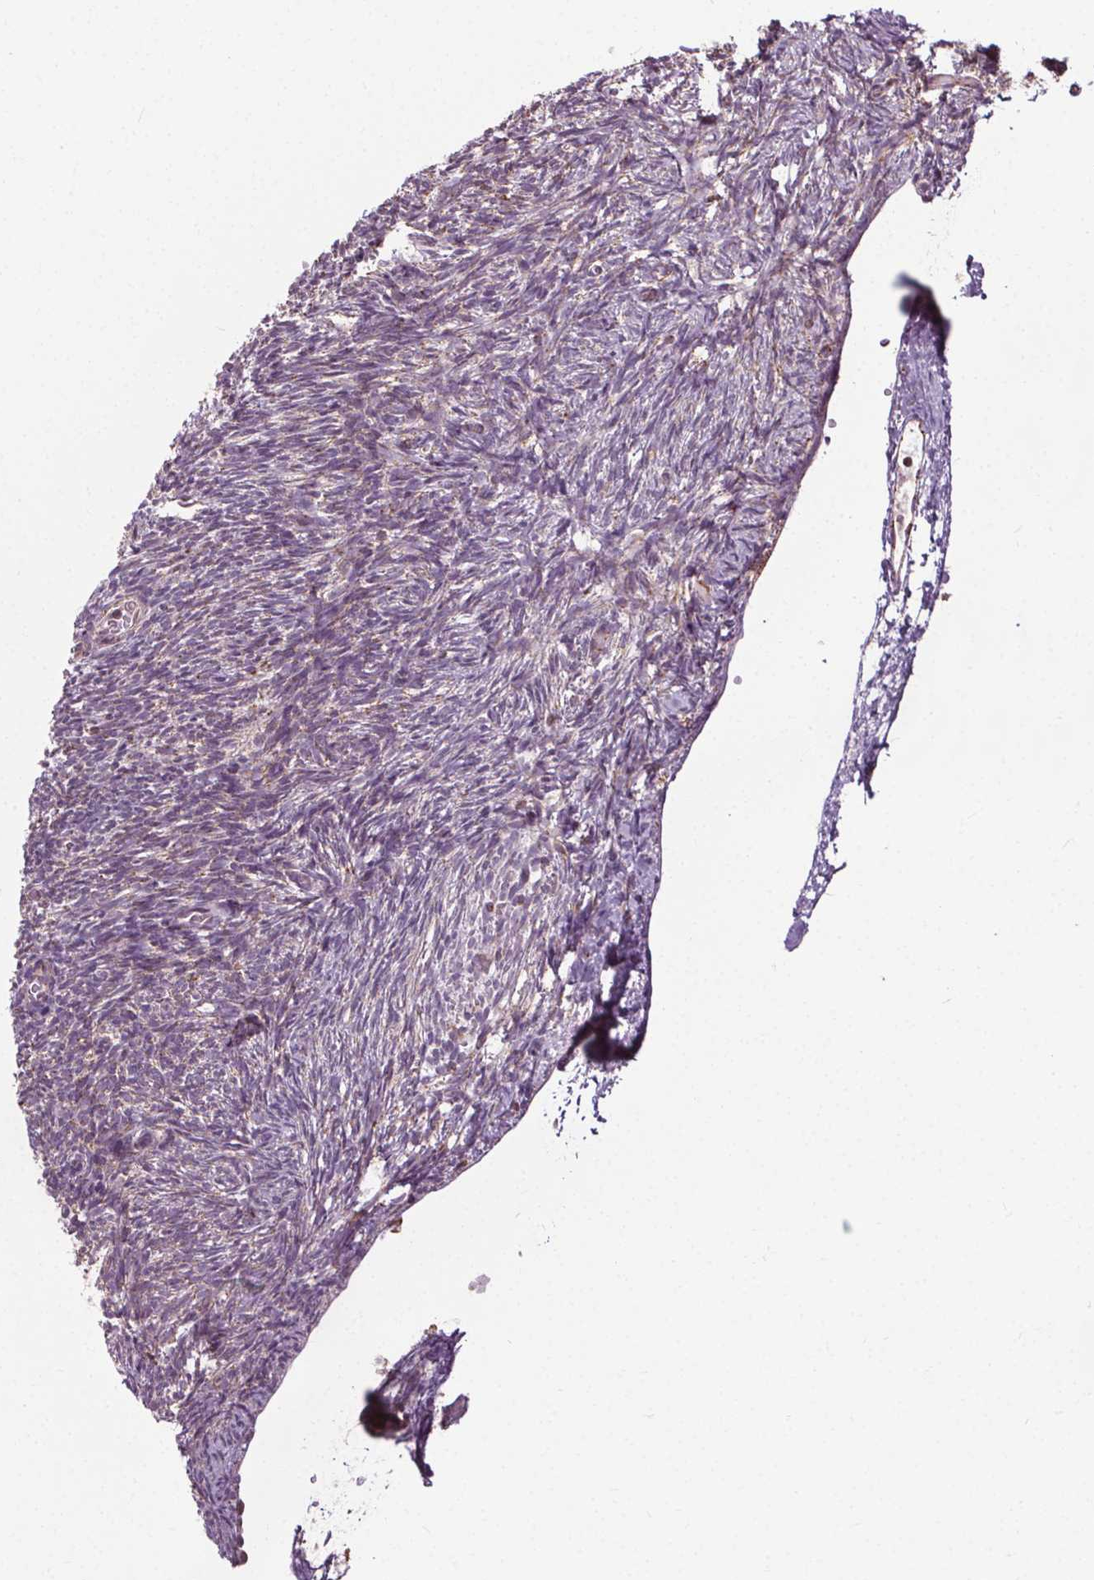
{"staining": {"intensity": "weak", "quantity": "<25%", "location": "cytoplasmic/membranous"}, "tissue": "ovary", "cell_type": "Ovarian stroma cells", "image_type": "normal", "snomed": [{"axis": "morphology", "description": "Normal tissue, NOS"}, {"axis": "topography", "description": "Ovary"}], "caption": "Ovarian stroma cells are negative for protein expression in normal human ovary. (Brightfield microscopy of DAB (3,3'-diaminobenzidine) immunohistochemistry at high magnification).", "gene": "LFNG", "patient": {"sex": "female", "age": 39}}